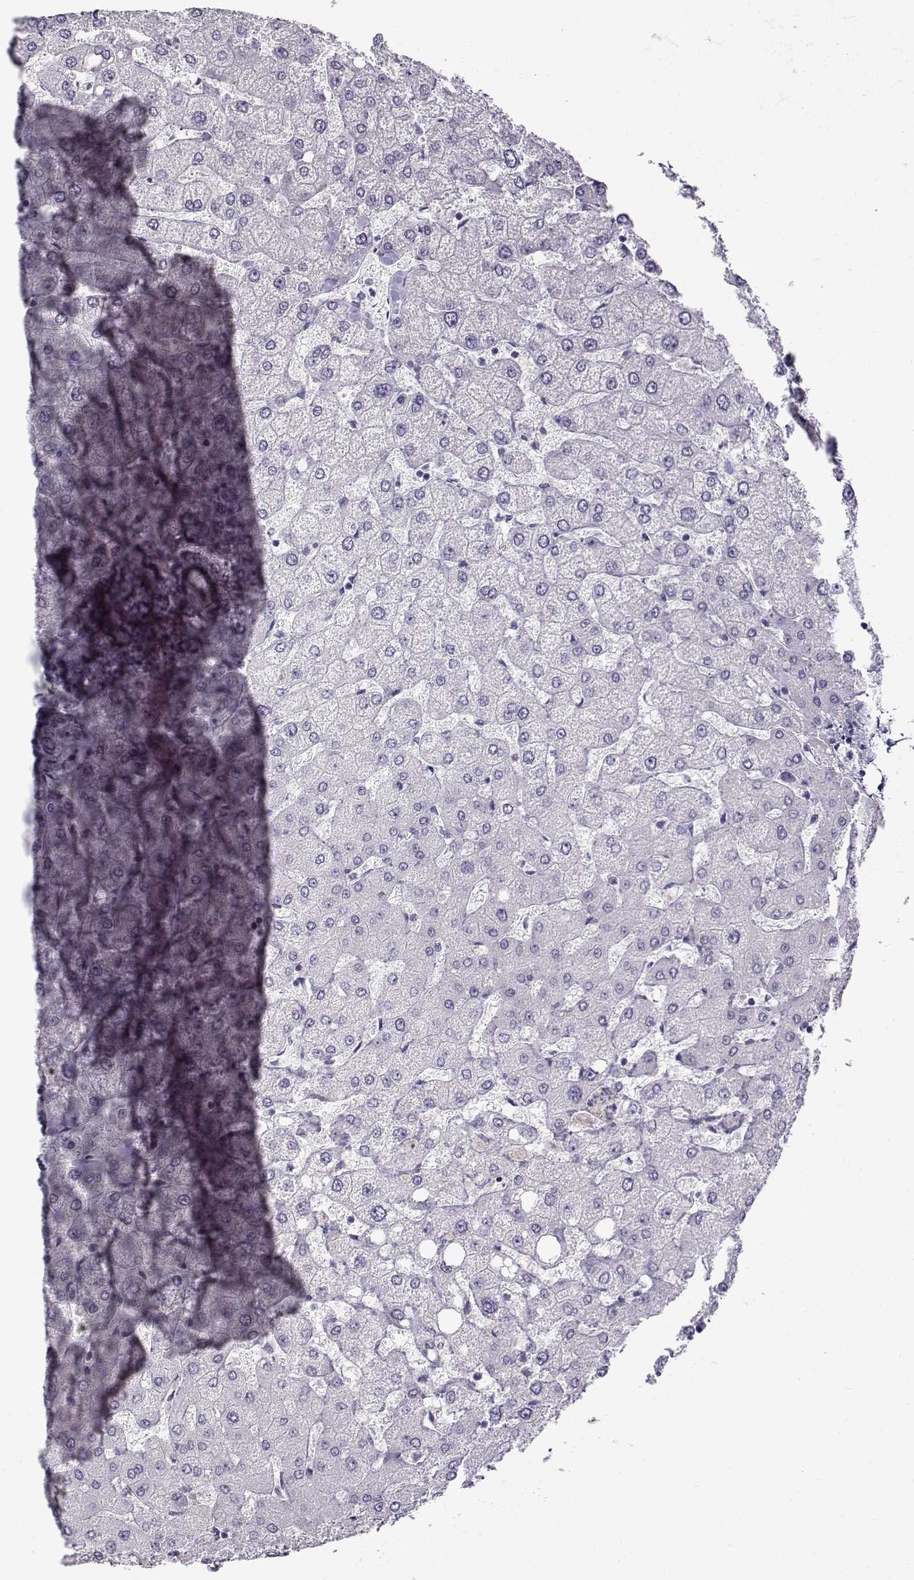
{"staining": {"intensity": "negative", "quantity": "none", "location": "none"}, "tissue": "liver", "cell_type": "Cholangiocytes", "image_type": "normal", "snomed": [{"axis": "morphology", "description": "Normal tissue, NOS"}, {"axis": "topography", "description": "Liver"}], "caption": "Immunohistochemical staining of unremarkable human liver shows no significant expression in cholangiocytes.", "gene": "GTSF1L", "patient": {"sex": "female", "age": 54}}